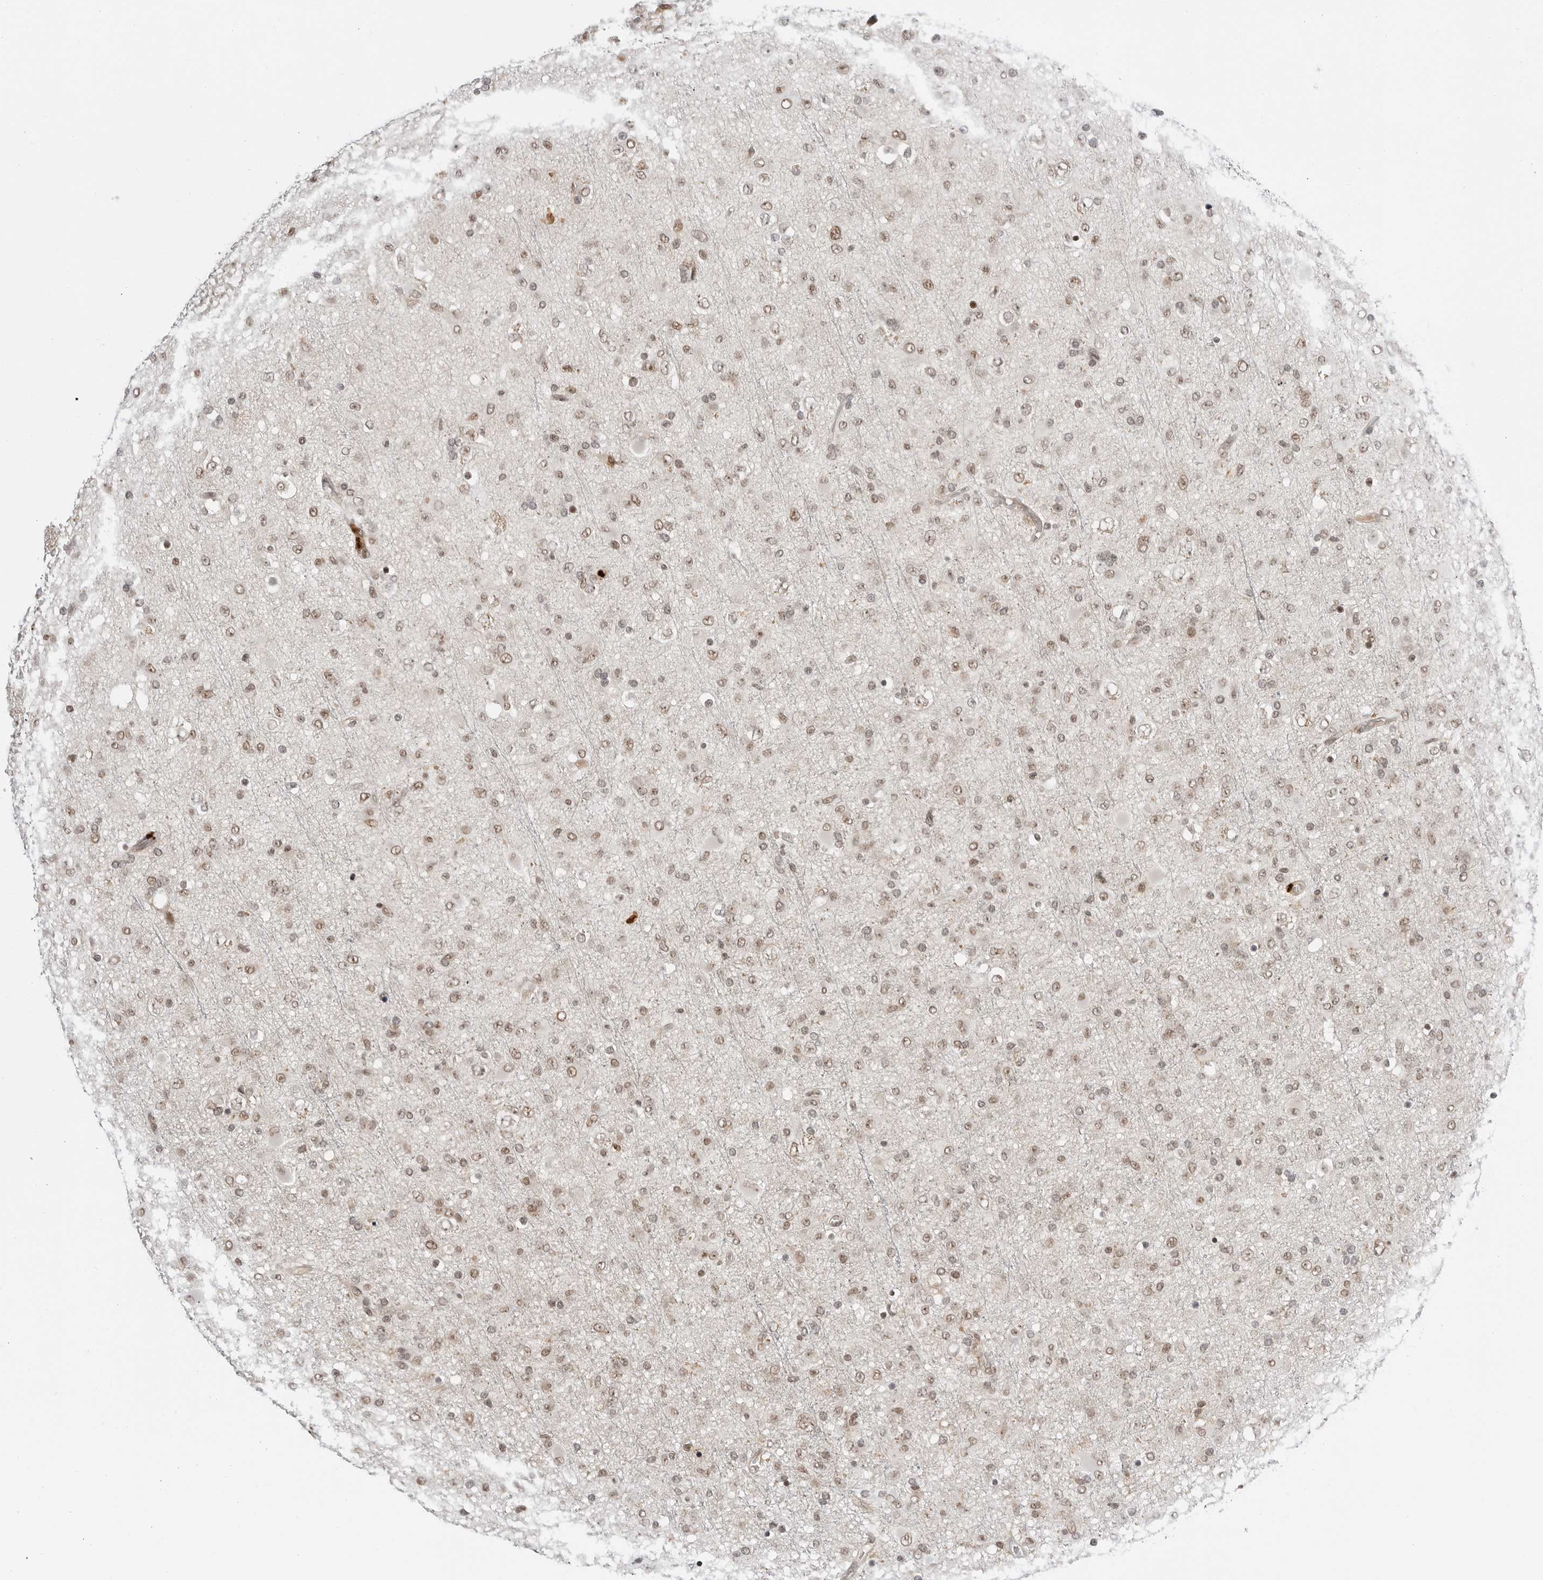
{"staining": {"intensity": "weak", "quantity": ">75%", "location": "nuclear"}, "tissue": "glioma", "cell_type": "Tumor cells", "image_type": "cancer", "snomed": [{"axis": "morphology", "description": "Glioma, malignant, Low grade"}, {"axis": "topography", "description": "Brain"}], "caption": "IHC histopathology image of malignant low-grade glioma stained for a protein (brown), which displays low levels of weak nuclear positivity in about >75% of tumor cells.", "gene": "C8orf33", "patient": {"sex": "male", "age": 65}}